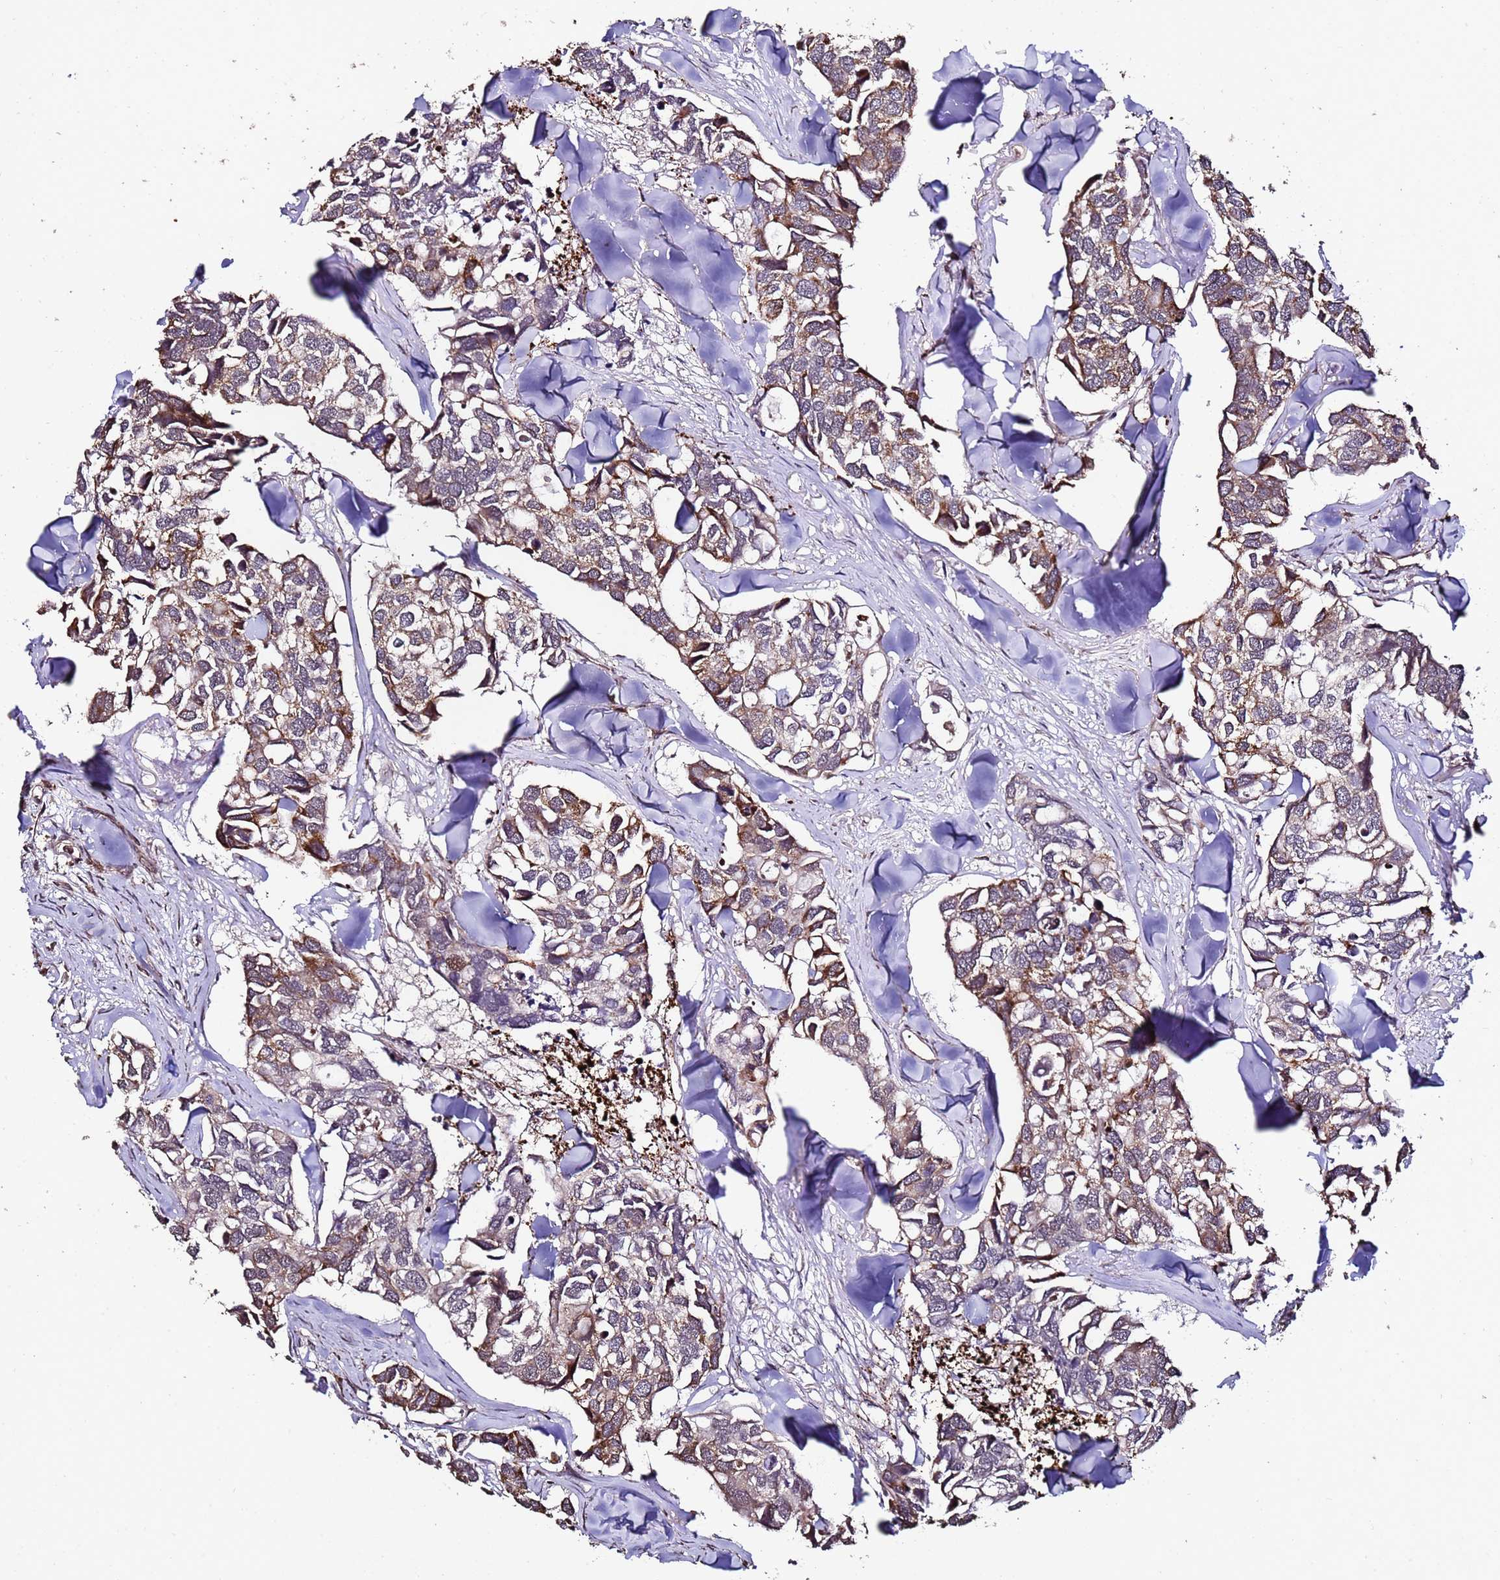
{"staining": {"intensity": "moderate", "quantity": ">75%", "location": "cytoplasmic/membranous"}, "tissue": "breast cancer", "cell_type": "Tumor cells", "image_type": "cancer", "snomed": [{"axis": "morphology", "description": "Duct carcinoma"}, {"axis": "topography", "description": "Breast"}], "caption": "This micrograph demonstrates immunohistochemistry staining of breast intraductal carcinoma, with medium moderate cytoplasmic/membranous expression in about >75% of tumor cells.", "gene": "PRODH", "patient": {"sex": "female", "age": 83}}